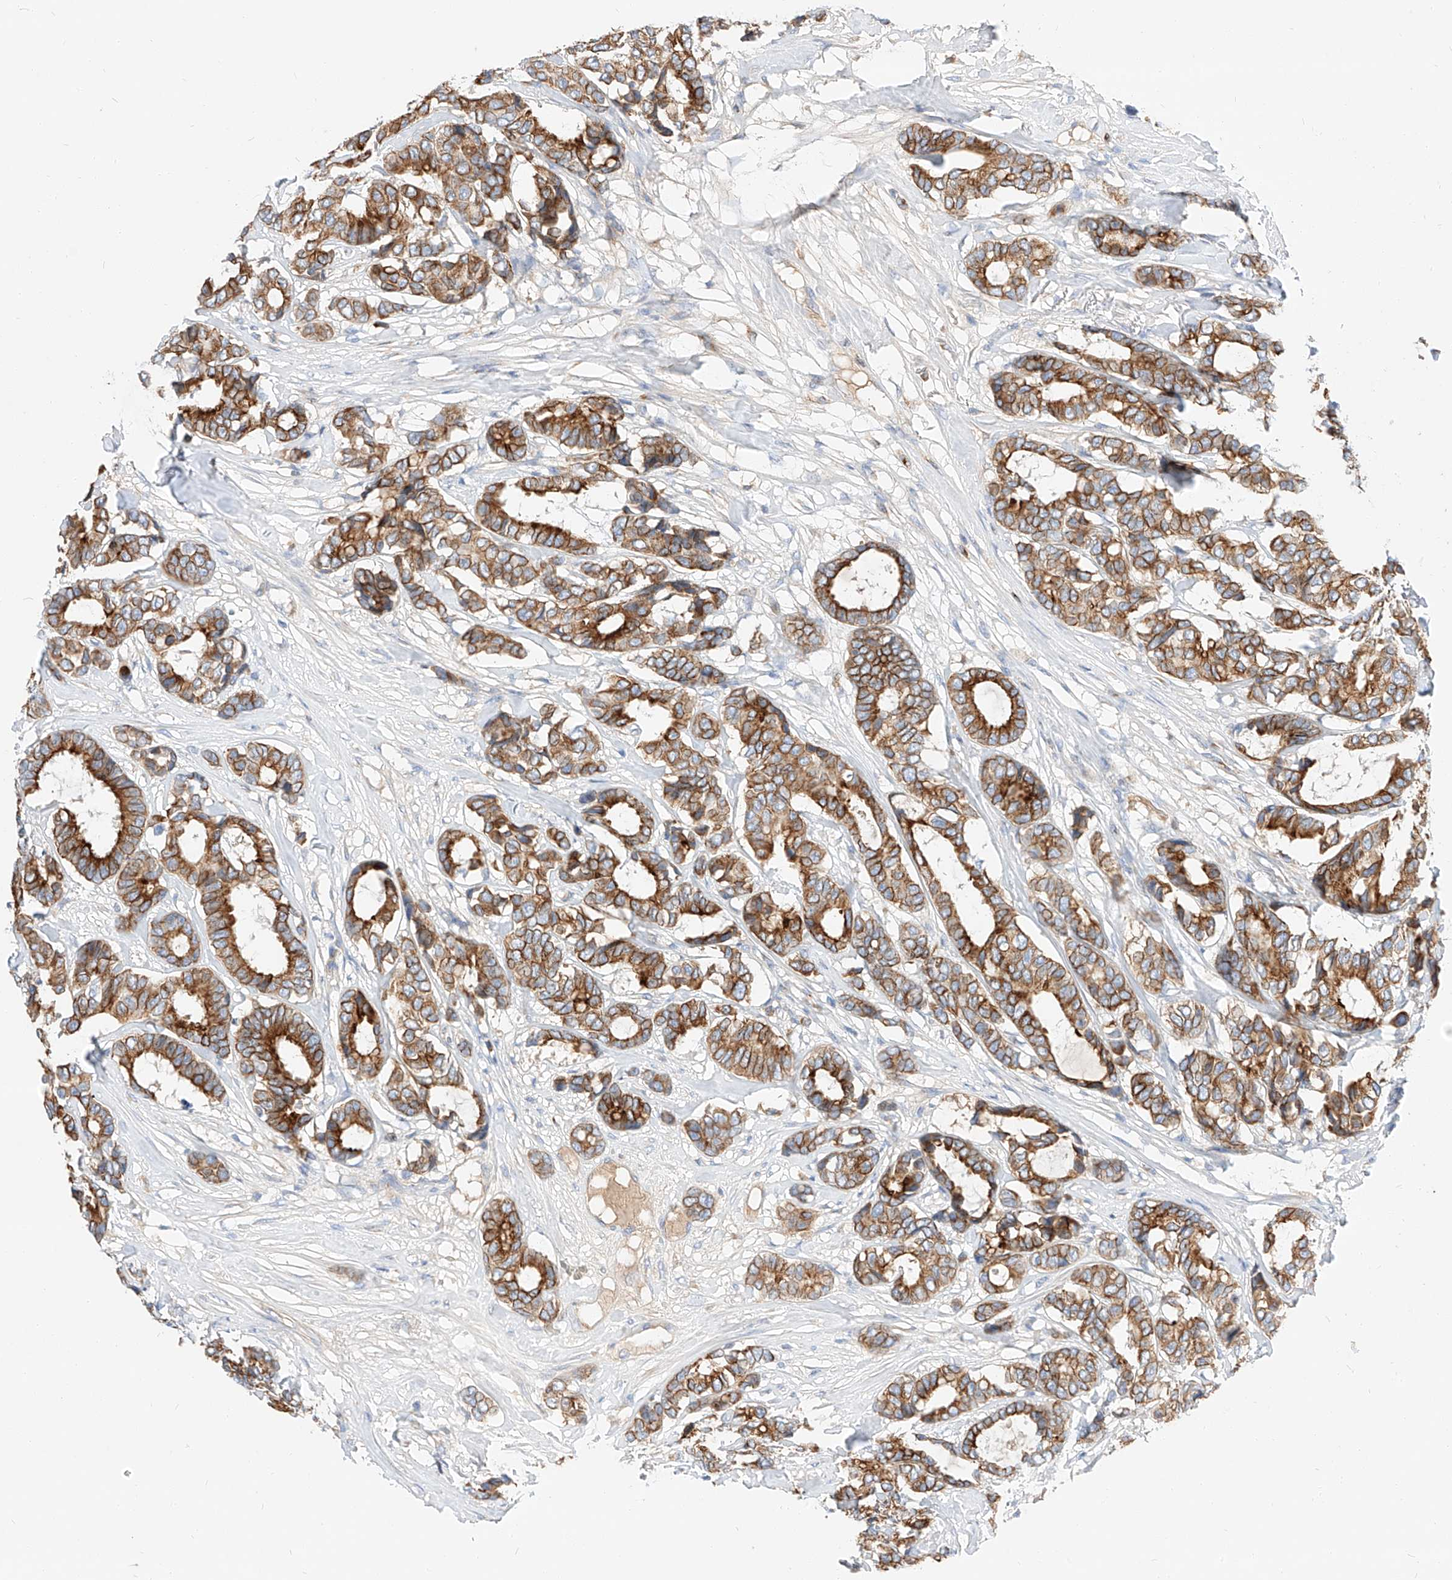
{"staining": {"intensity": "moderate", "quantity": ">75%", "location": "cytoplasmic/membranous"}, "tissue": "breast cancer", "cell_type": "Tumor cells", "image_type": "cancer", "snomed": [{"axis": "morphology", "description": "Duct carcinoma"}, {"axis": "topography", "description": "Breast"}], "caption": "Breast cancer (infiltrating ductal carcinoma) was stained to show a protein in brown. There is medium levels of moderate cytoplasmic/membranous staining in approximately >75% of tumor cells.", "gene": "MAP7", "patient": {"sex": "female", "age": 87}}